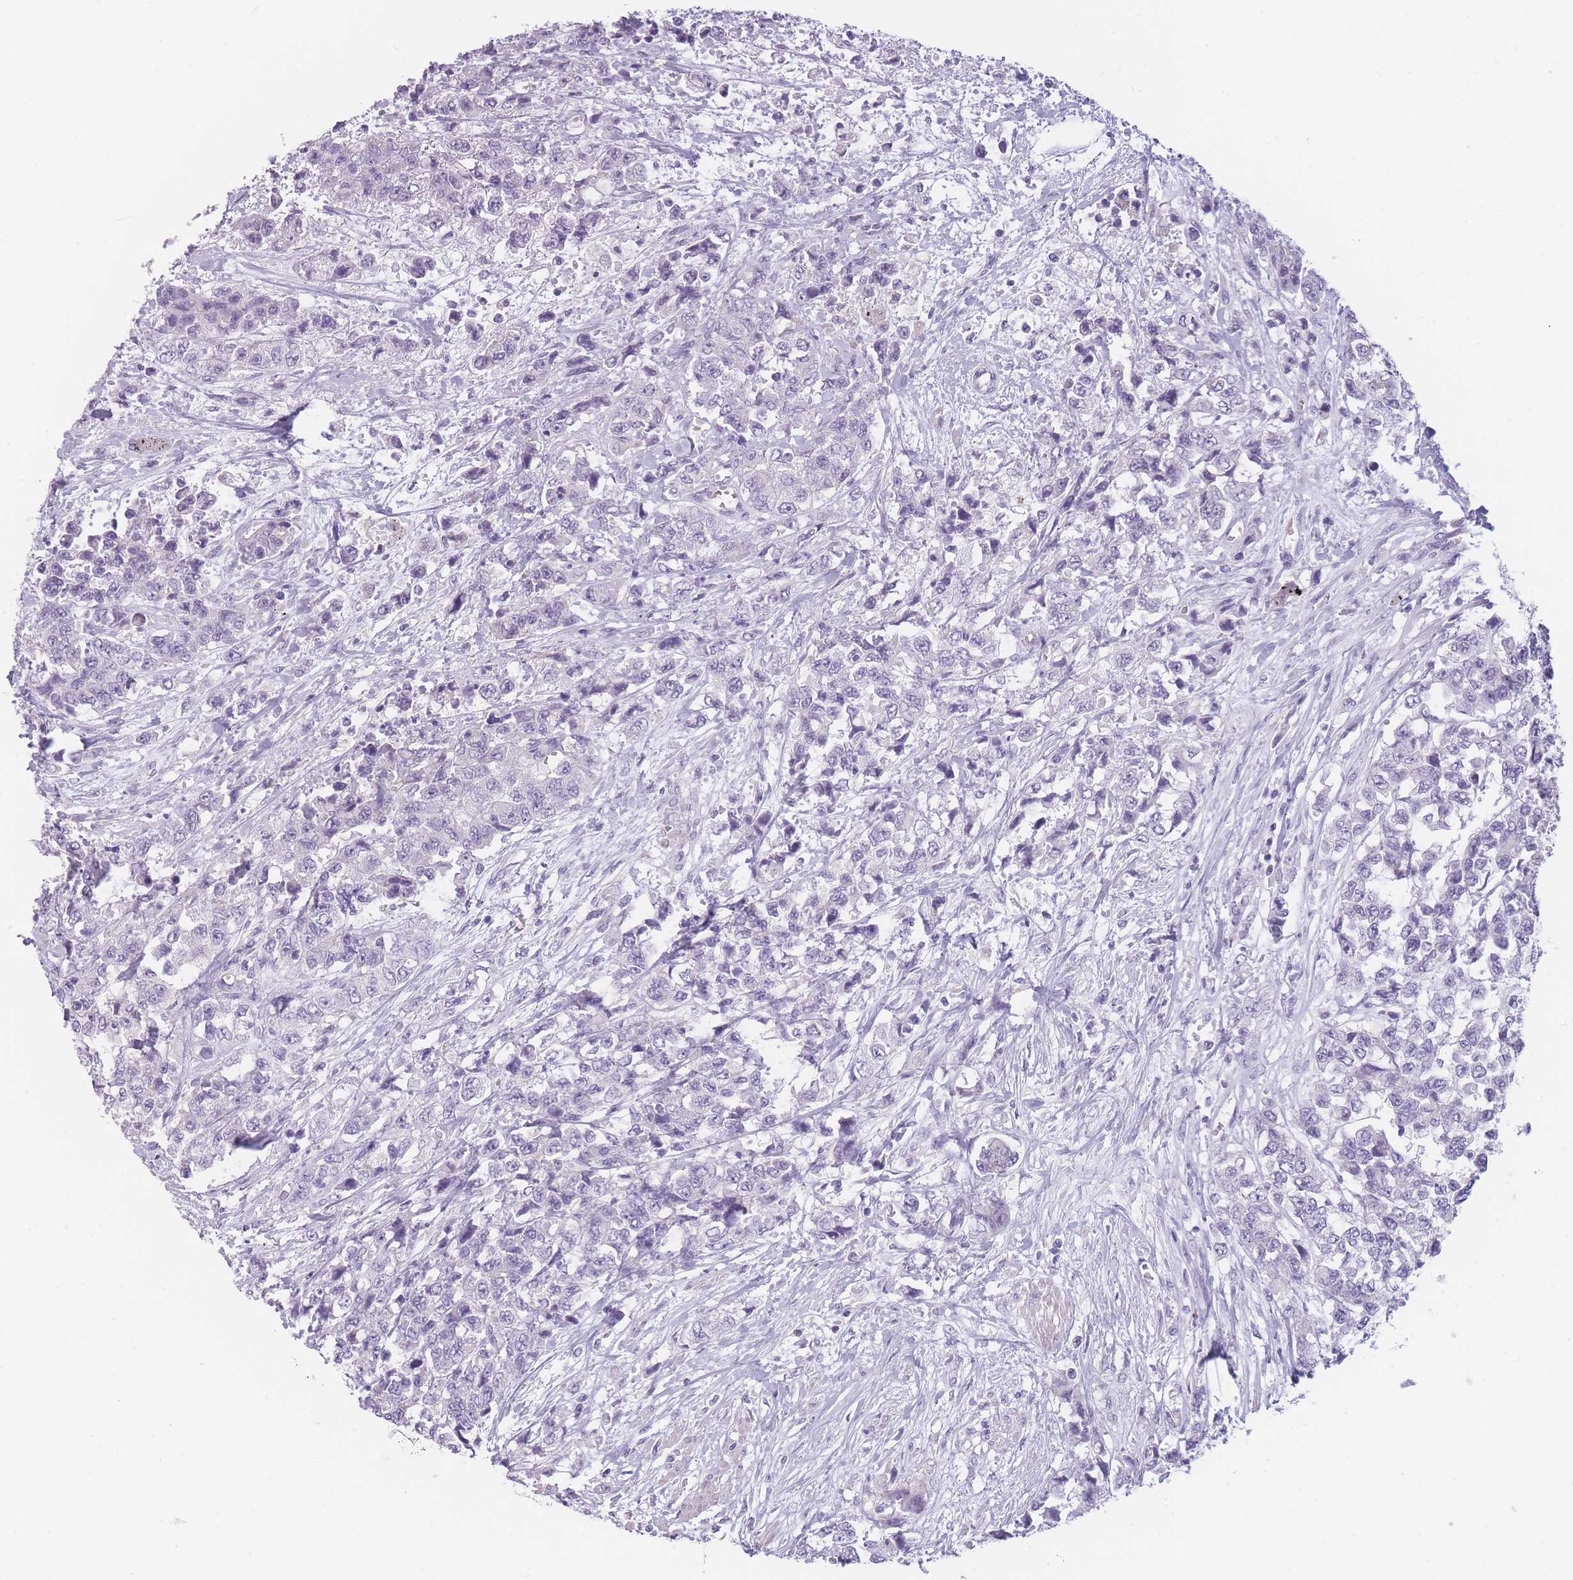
{"staining": {"intensity": "negative", "quantity": "none", "location": "none"}, "tissue": "urothelial cancer", "cell_type": "Tumor cells", "image_type": "cancer", "snomed": [{"axis": "morphology", "description": "Urothelial carcinoma, High grade"}, {"axis": "topography", "description": "Urinary bladder"}], "caption": "The photomicrograph demonstrates no staining of tumor cells in urothelial cancer. (DAB immunohistochemistry, high magnification).", "gene": "TMEM236", "patient": {"sex": "female", "age": 78}}